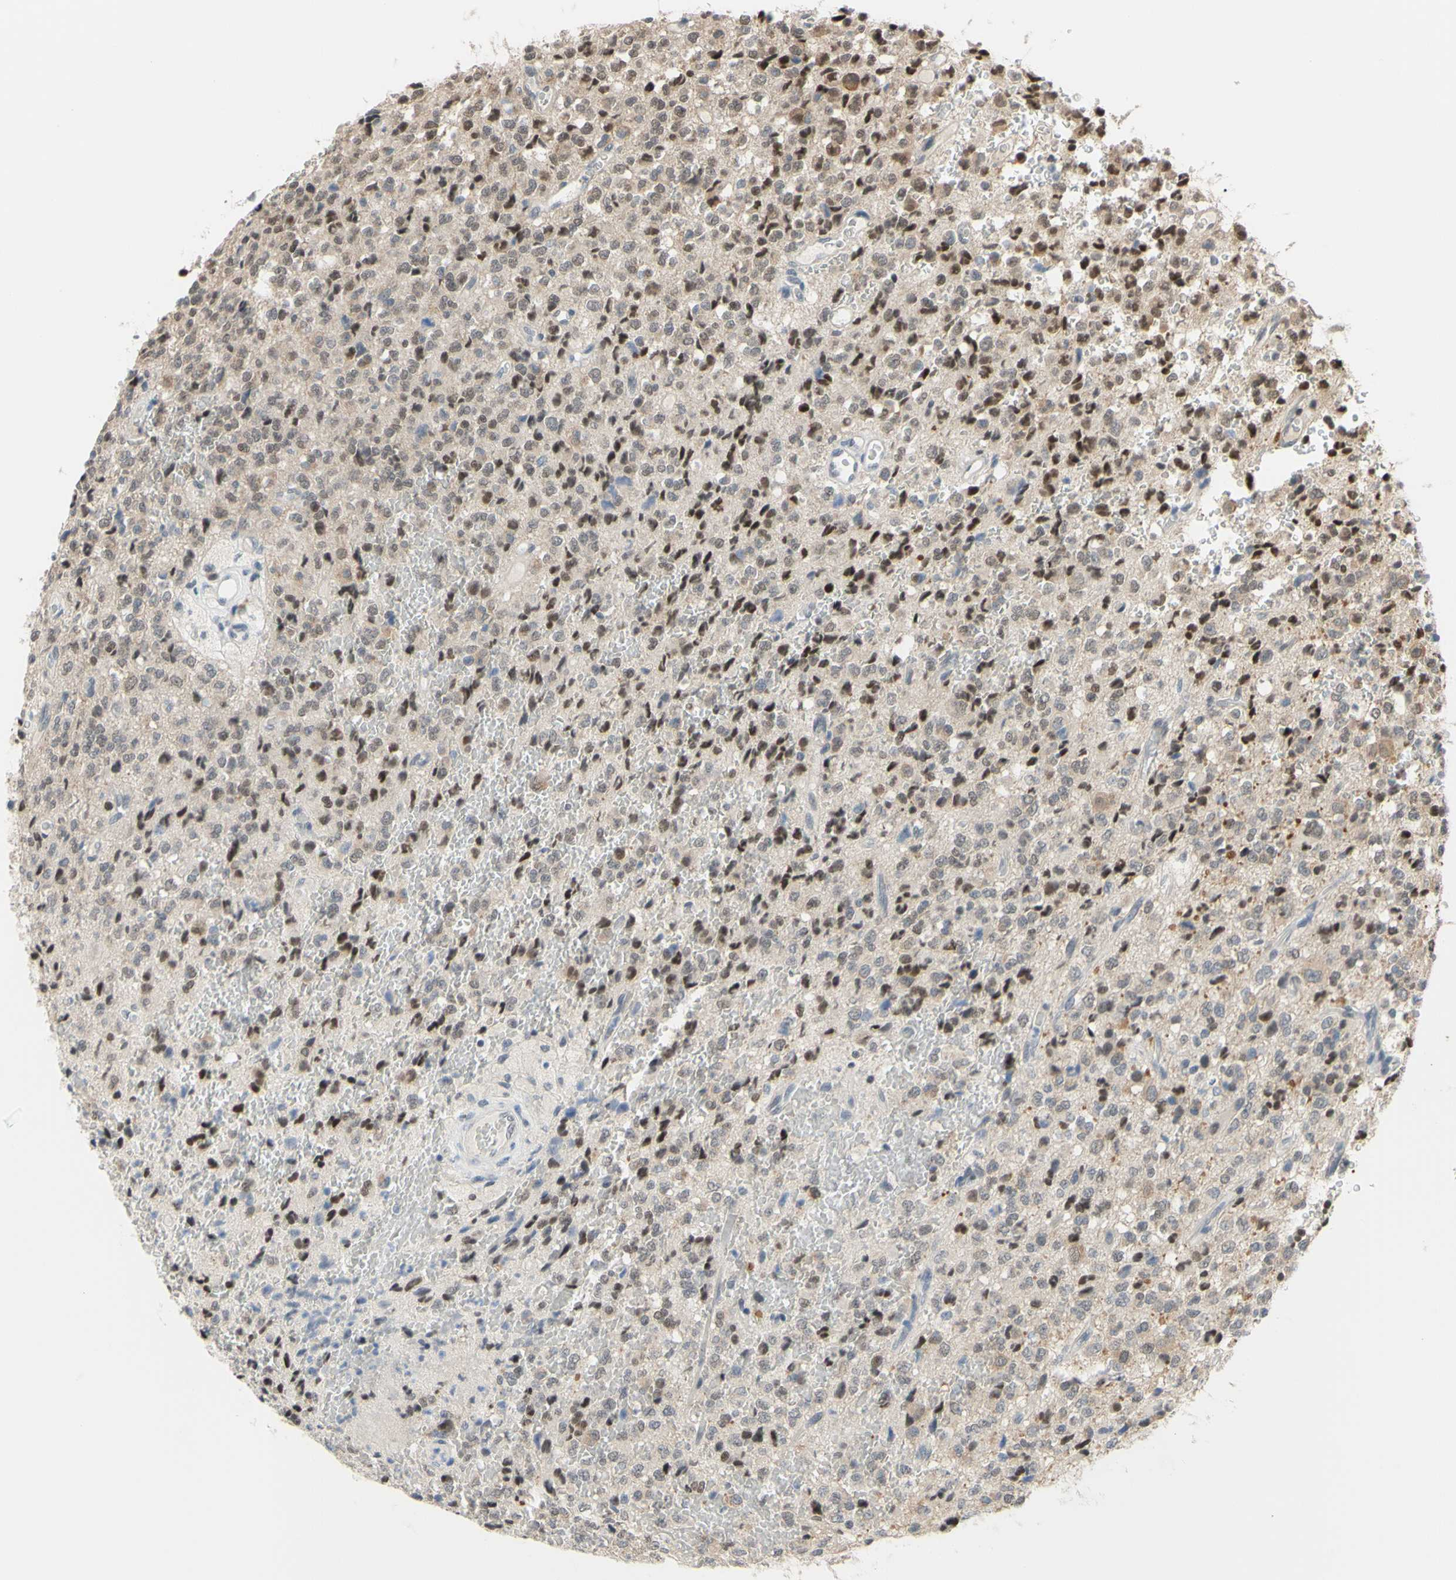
{"staining": {"intensity": "weak", "quantity": ">75%", "location": "cytoplasmic/membranous,nuclear"}, "tissue": "glioma", "cell_type": "Tumor cells", "image_type": "cancer", "snomed": [{"axis": "morphology", "description": "Glioma, malignant, High grade"}, {"axis": "topography", "description": "pancreas cauda"}], "caption": "Immunohistochemistry histopathology image of neoplastic tissue: glioma stained using IHC shows low levels of weak protein expression localized specifically in the cytoplasmic/membranous and nuclear of tumor cells, appearing as a cytoplasmic/membranous and nuclear brown color.", "gene": "SP4", "patient": {"sex": "male", "age": 60}}